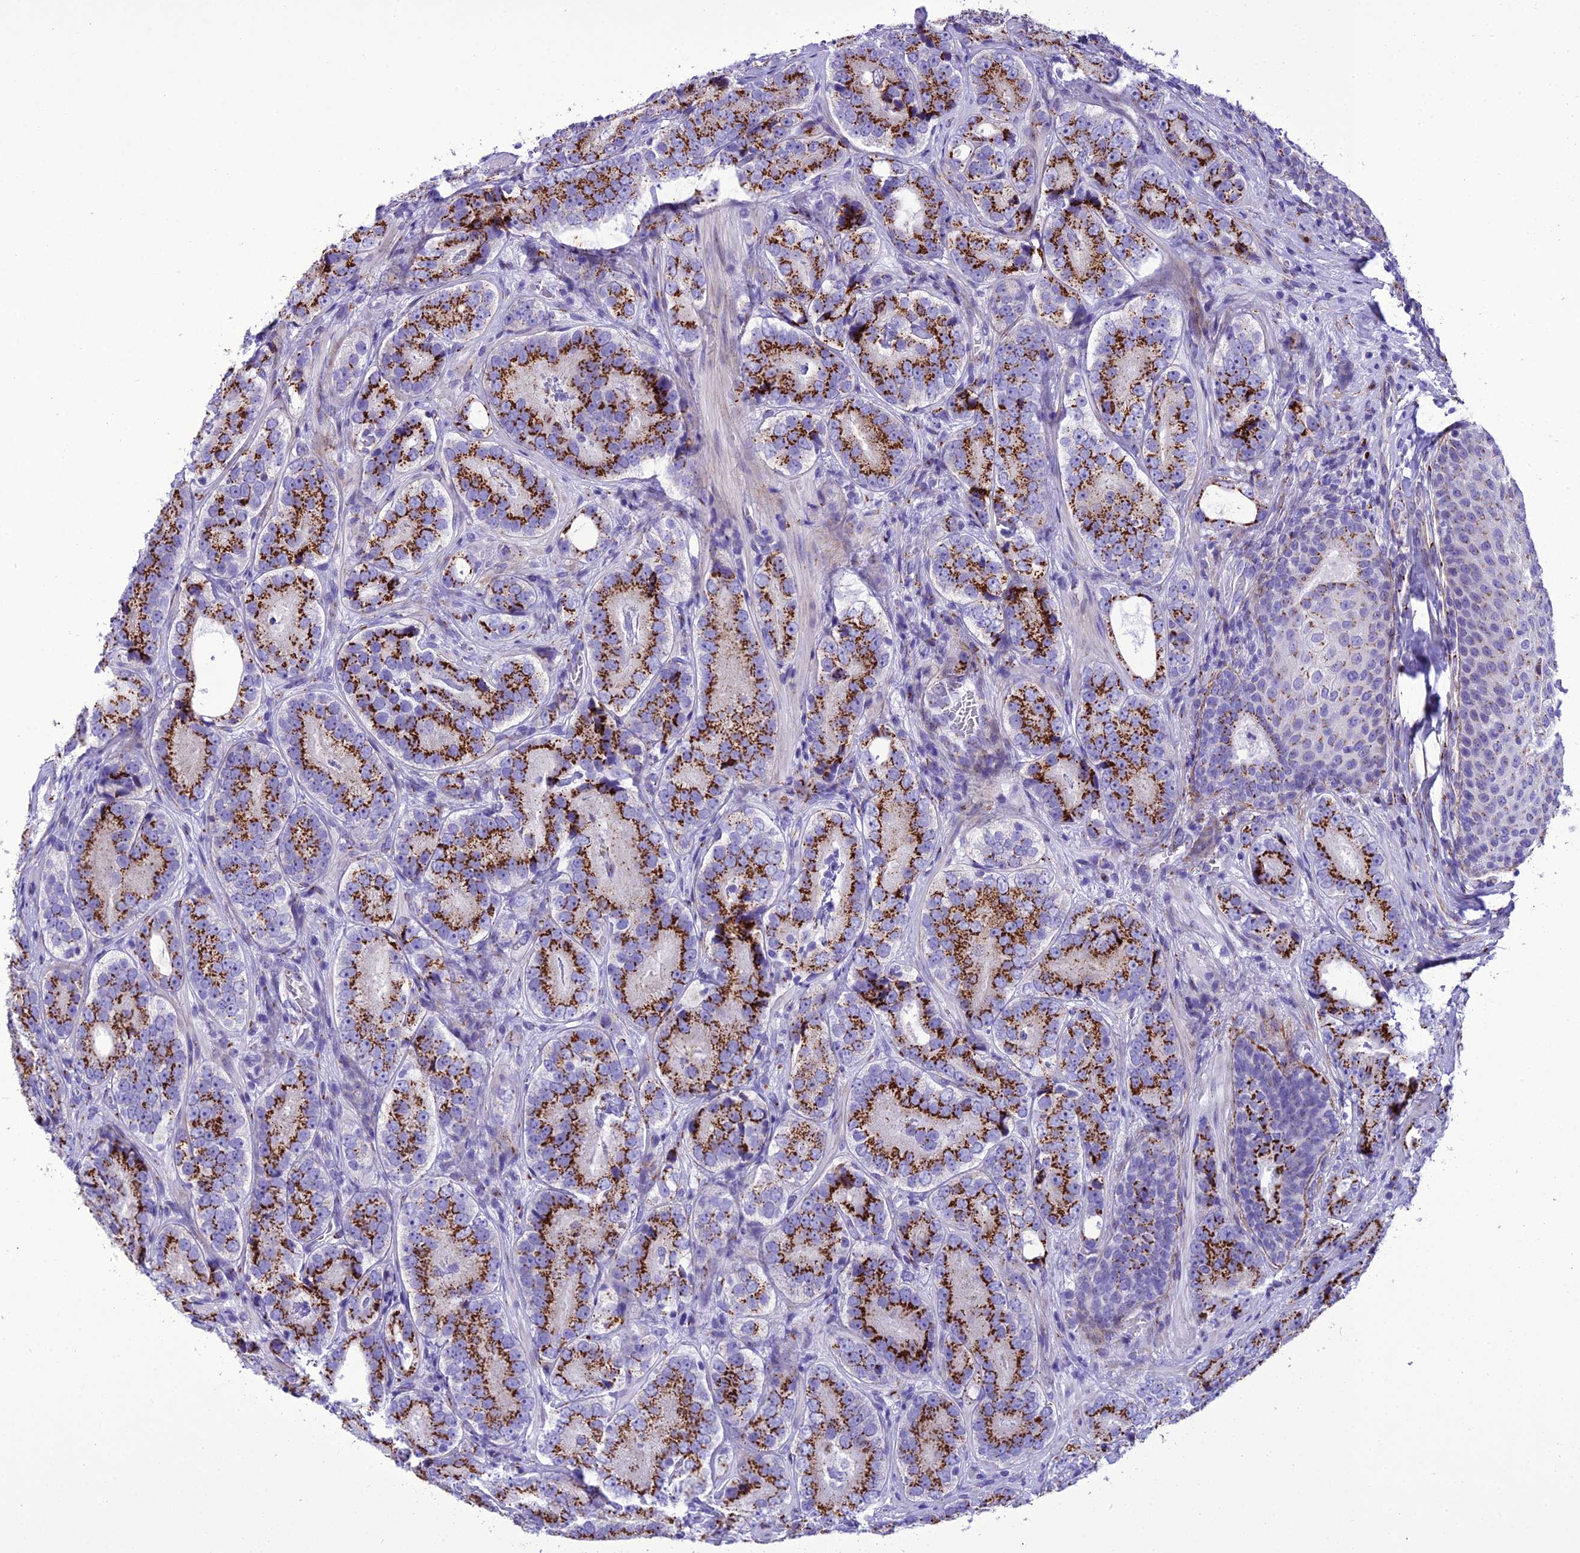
{"staining": {"intensity": "strong", "quantity": ">75%", "location": "cytoplasmic/membranous"}, "tissue": "prostate cancer", "cell_type": "Tumor cells", "image_type": "cancer", "snomed": [{"axis": "morphology", "description": "Adenocarcinoma, High grade"}, {"axis": "topography", "description": "Prostate"}], "caption": "There is high levels of strong cytoplasmic/membranous staining in tumor cells of prostate cancer, as demonstrated by immunohistochemical staining (brown color).", "gene": "GOLM2", "patient": {"sex": "male", "age": 56}}